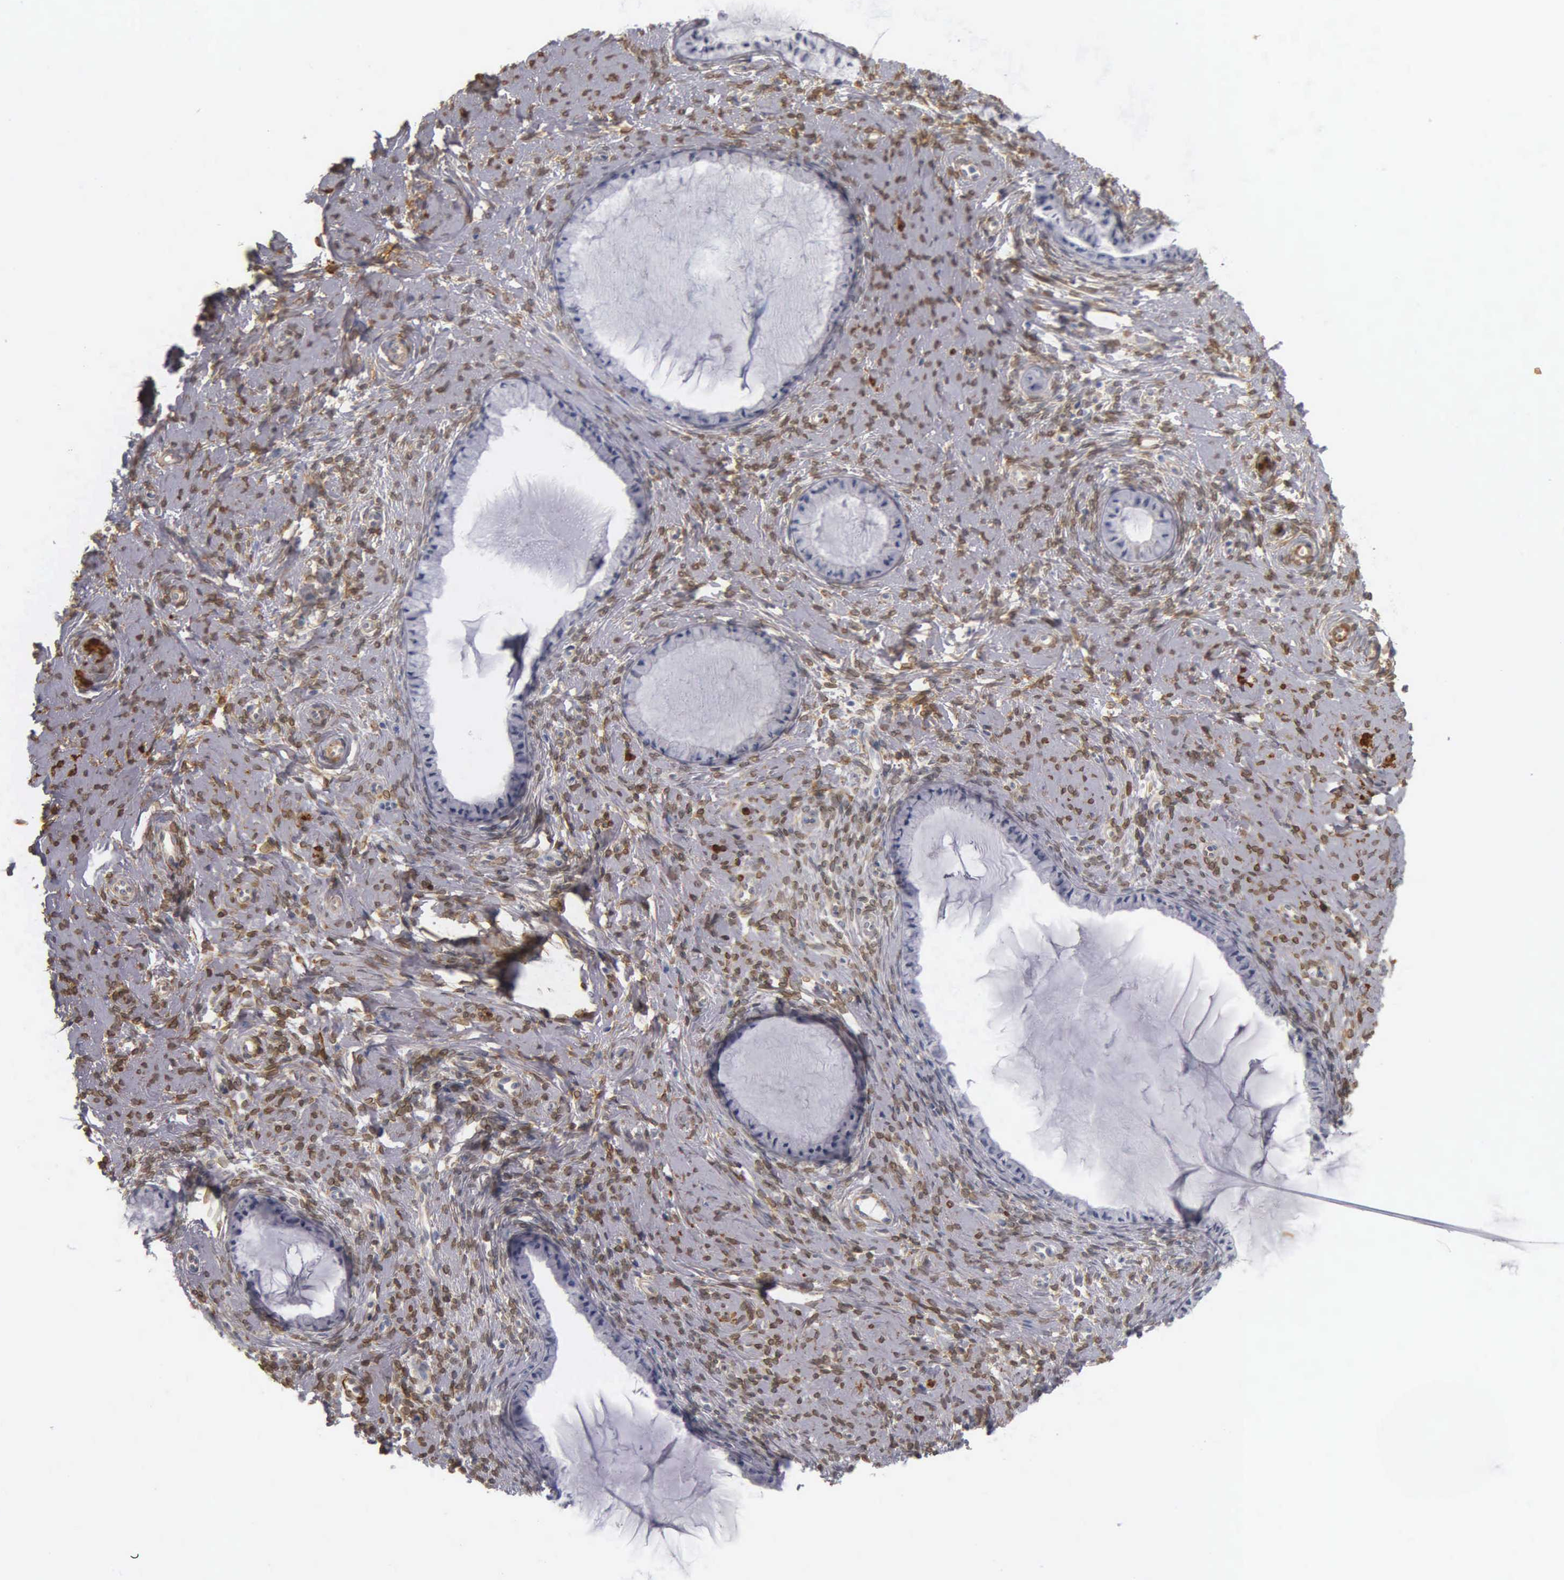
{"staining": {"intensity": "negative", "quantity": "none", "location": "none"}, "tissue": "cervix", "cell_type": "Glandular cells", "image_type": "normal", "snomed": [{"axis": "morphology", "description": "Normal tissue, NOS"}, {"axis": "topography", "description": "Cervix"}], "caption": "Cervix stained for a protein using immunohistochemistry displays no staining glandular cells.", "gene": "CNN1", "patient": {"sex": "female", "age": 70}}